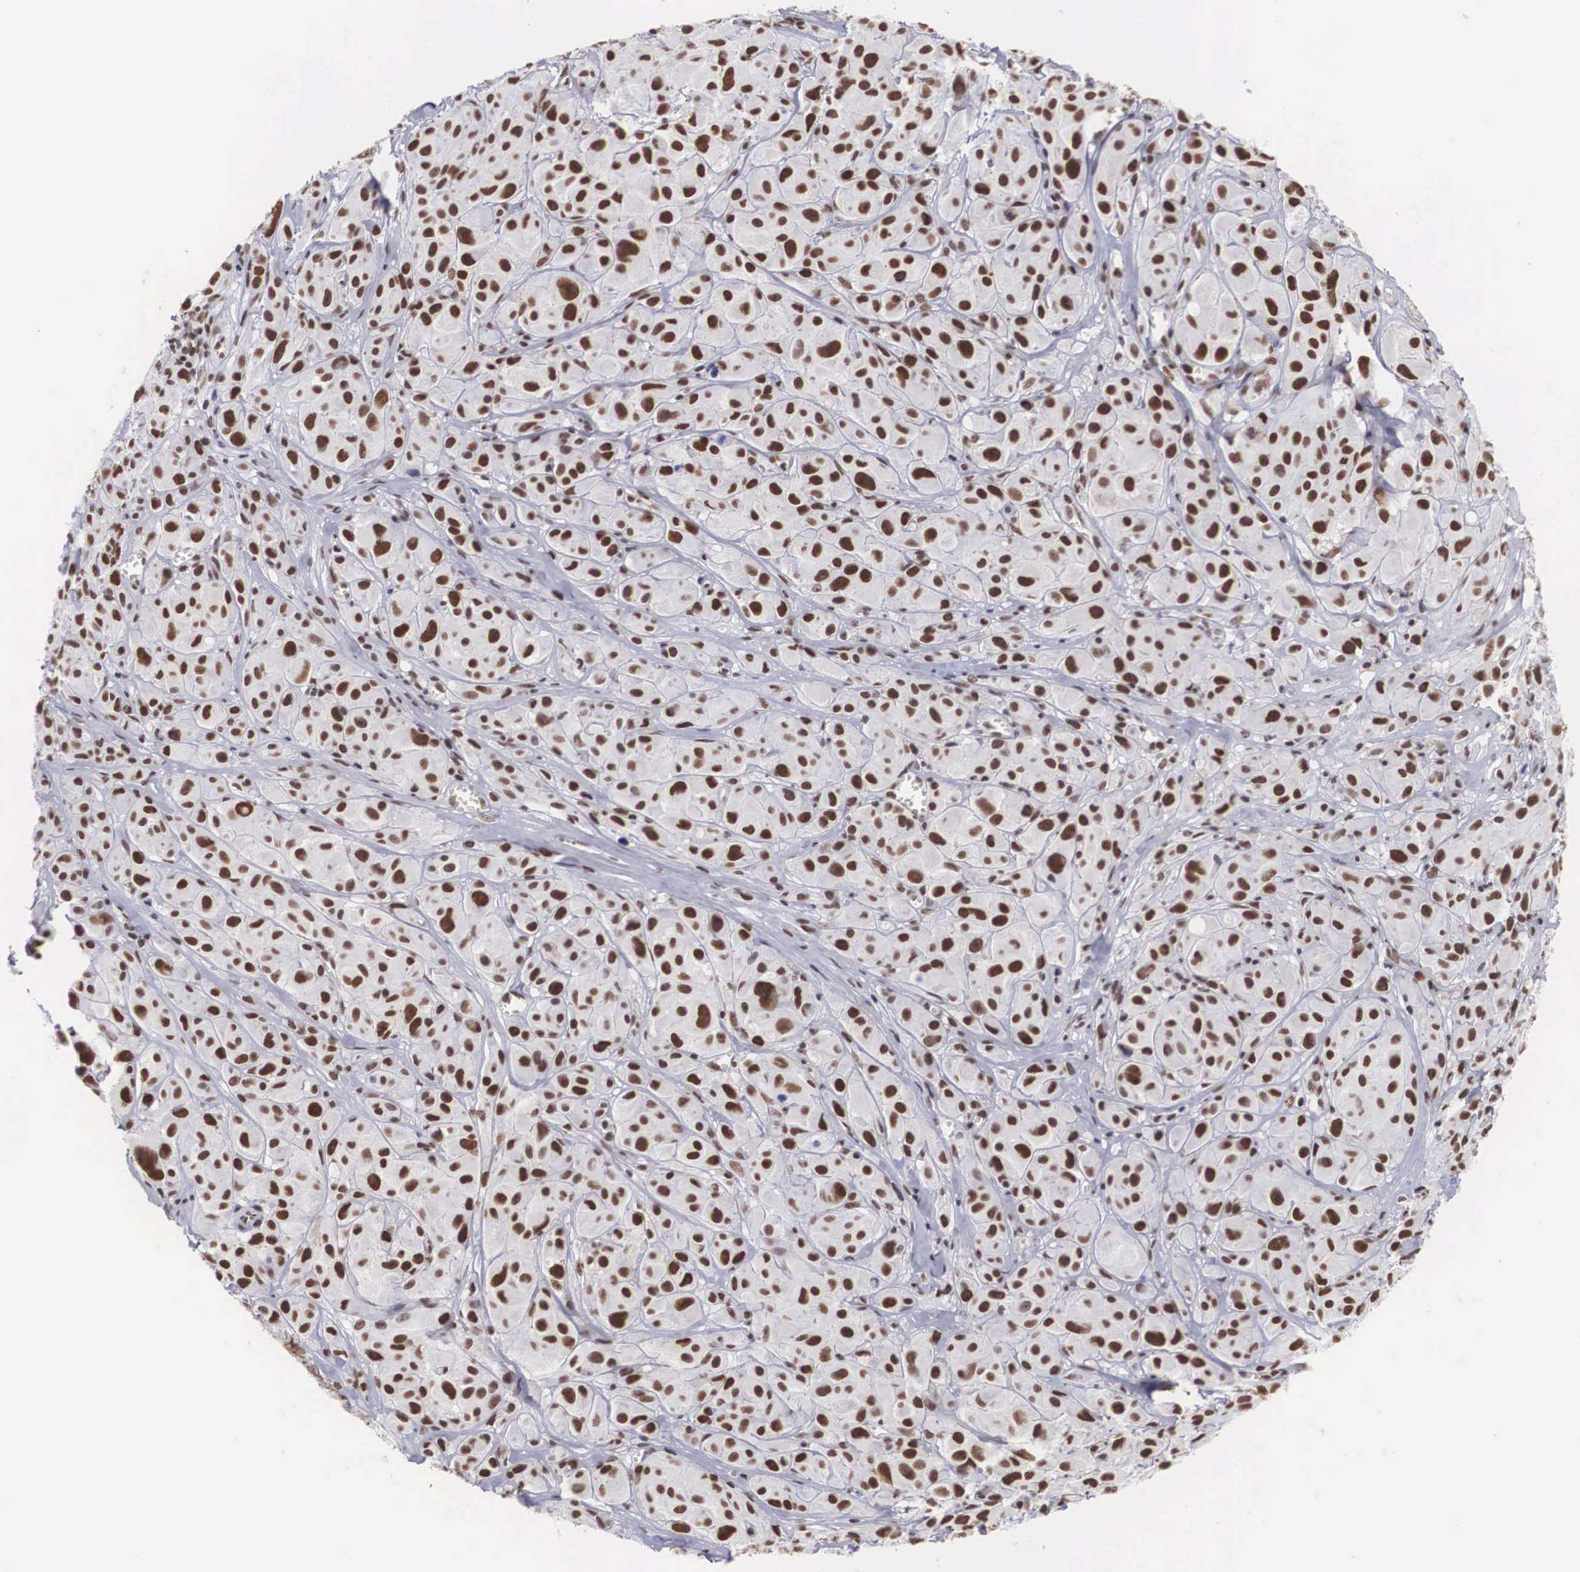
{"staining": {"intensity": "moderate", "quantity": ">75%", "location": "nuclear"}, "tissue": "melanoma", "cell_type": "Tumor cells", "image_type": "cancer", "snomed": [{"axis": "morphology", "description": "Malignant melanoma, NOS"}, {"axis": "topography", "description": "Skin"}], "caption": "Protein expression analysis of human melanoma reveals moderate nuclear positivity in about >75% of tumor cells.", "gene": "CSTF2", "patient": {"sex": "male", "age": 56}}